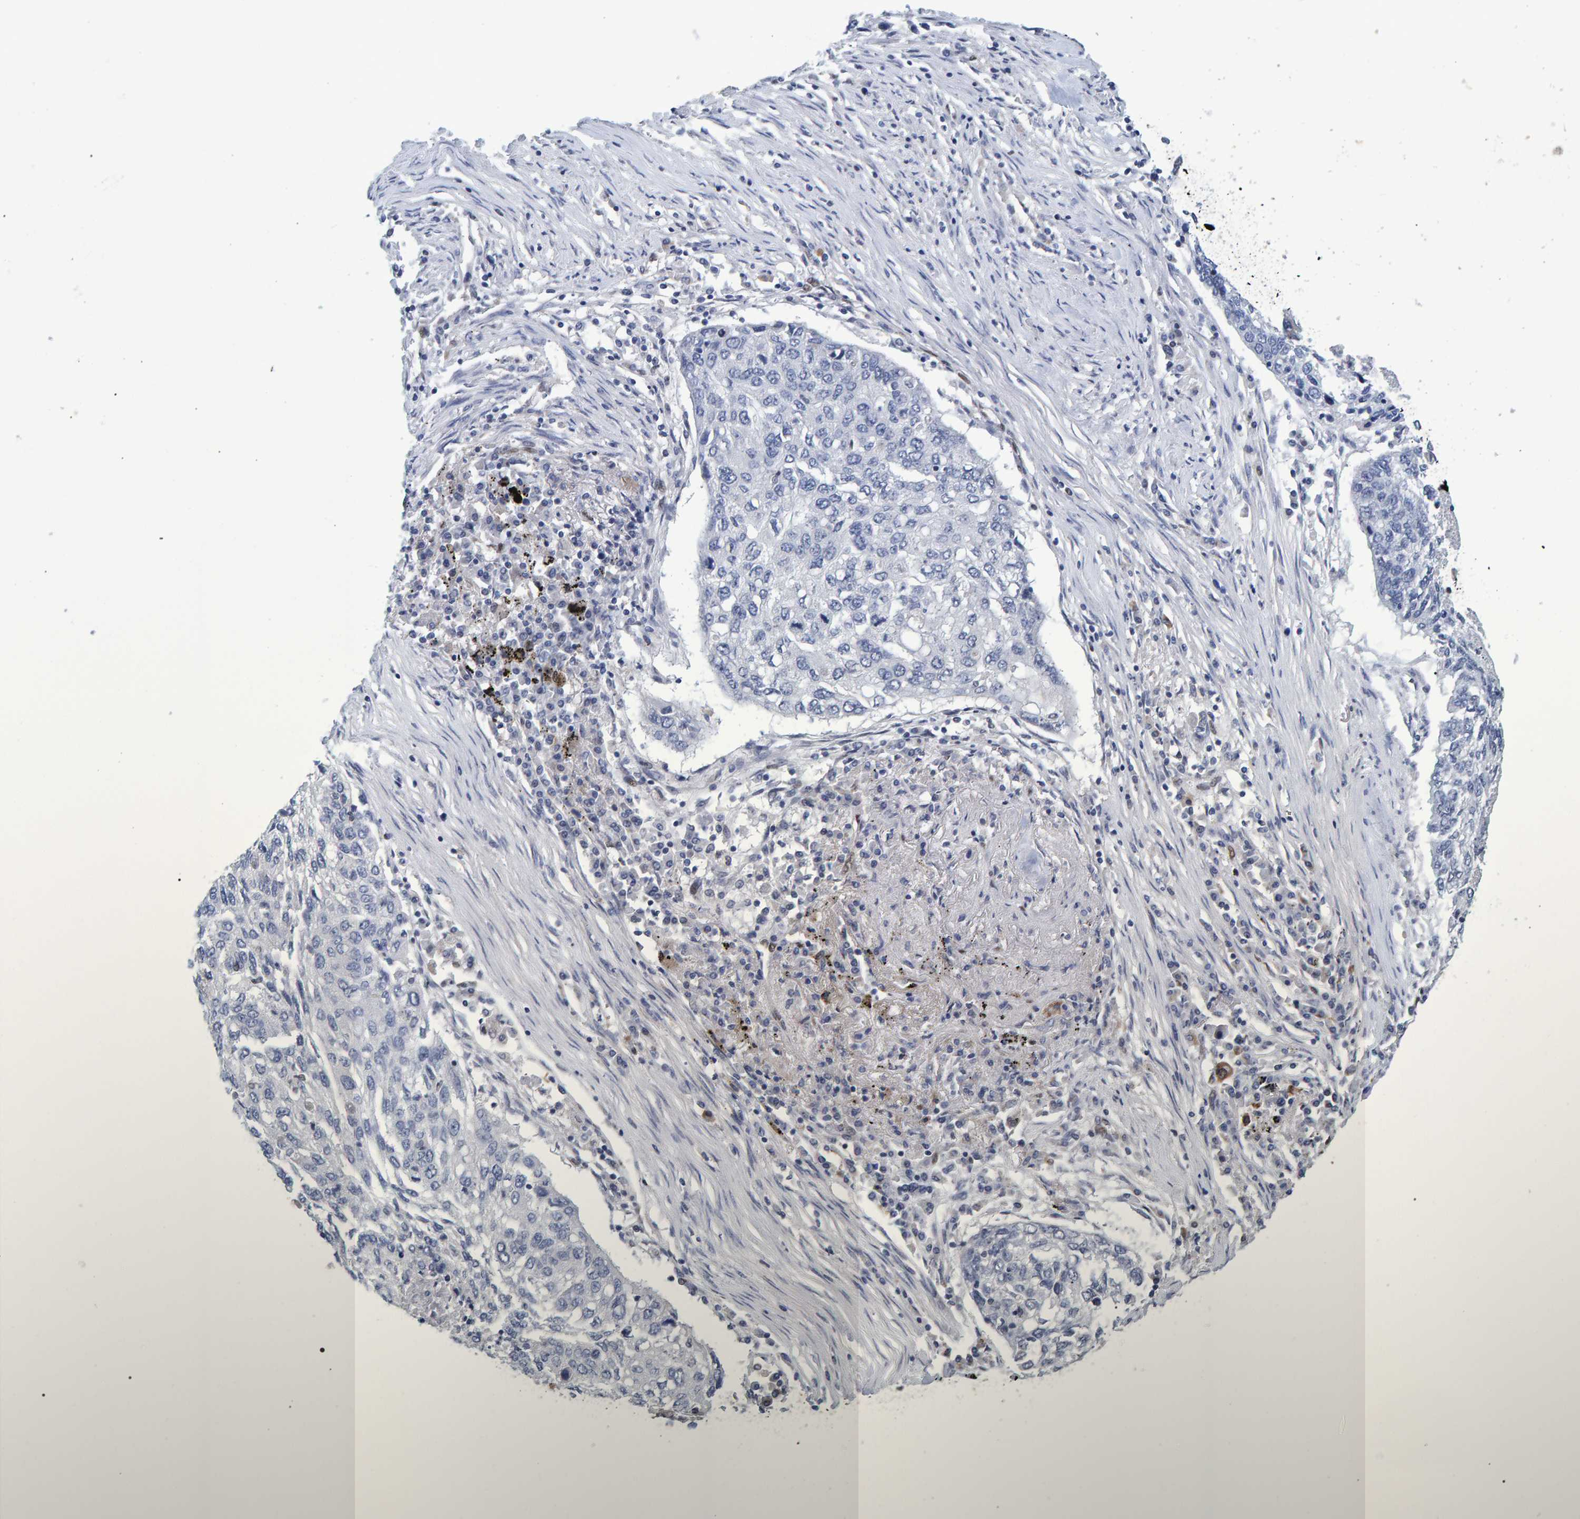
{"staining": {"intensity": "negative", "quantity": "none", "location": "none"}, "tissue": "lung cancer", "cell_type": "Tumor cells", "image_type": "cancer", "snomed": [{"axis": "morphology", "description": "Squamous cell carcinoma, NOS"}, {"axis": "topography", "description": "Lung"}], "caption": "An image of human lung cancer (squamous cell carcinoma) is negative for staining in tumor cells. (DAB (3,3'-diaminobenzidine) immunohistochemistry with hematoxylin counter stain).", "gene": "QKI", "patient": {"sex": "female", "age": 63}}